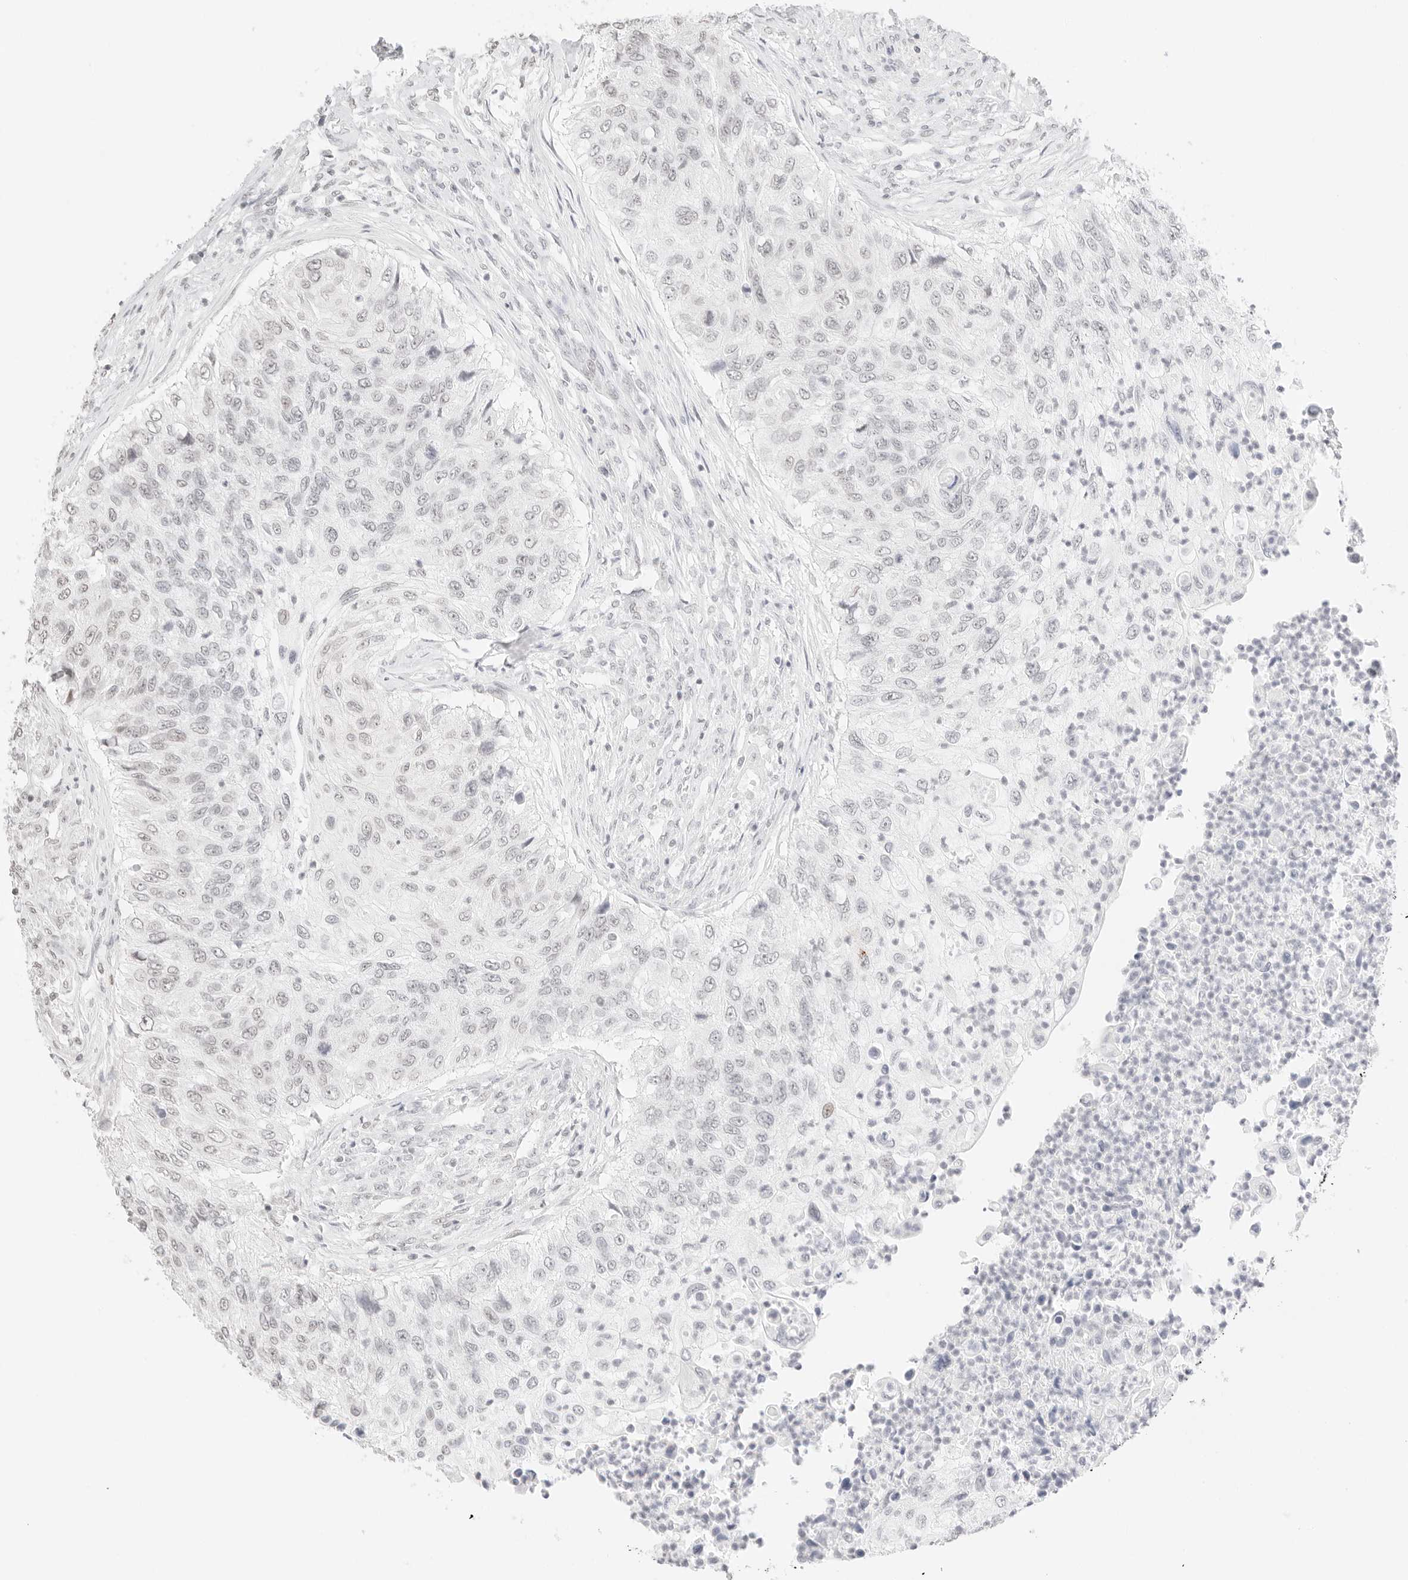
{"staining": {"intensity": "negative", "quantity": "none", "location": "none"}, "tissue": "urothelial cancer", "cell_type": "Tumor cells", "image_type": "cancer", "snomed": [{"axis": "morphology", "description": "Urothelial carcinoma, High grade"}, {"axis": "topography", "description": "Urinary bladder"}], "caption": "Immunohistochemistry (IHC) photomicrograph of human high-grade urothelial carcinoma stained for a protein (brown), which reveals no staining in tumor cells.", "gene": "FBLN5", "patient": {"sex": "female", "age": 60}}